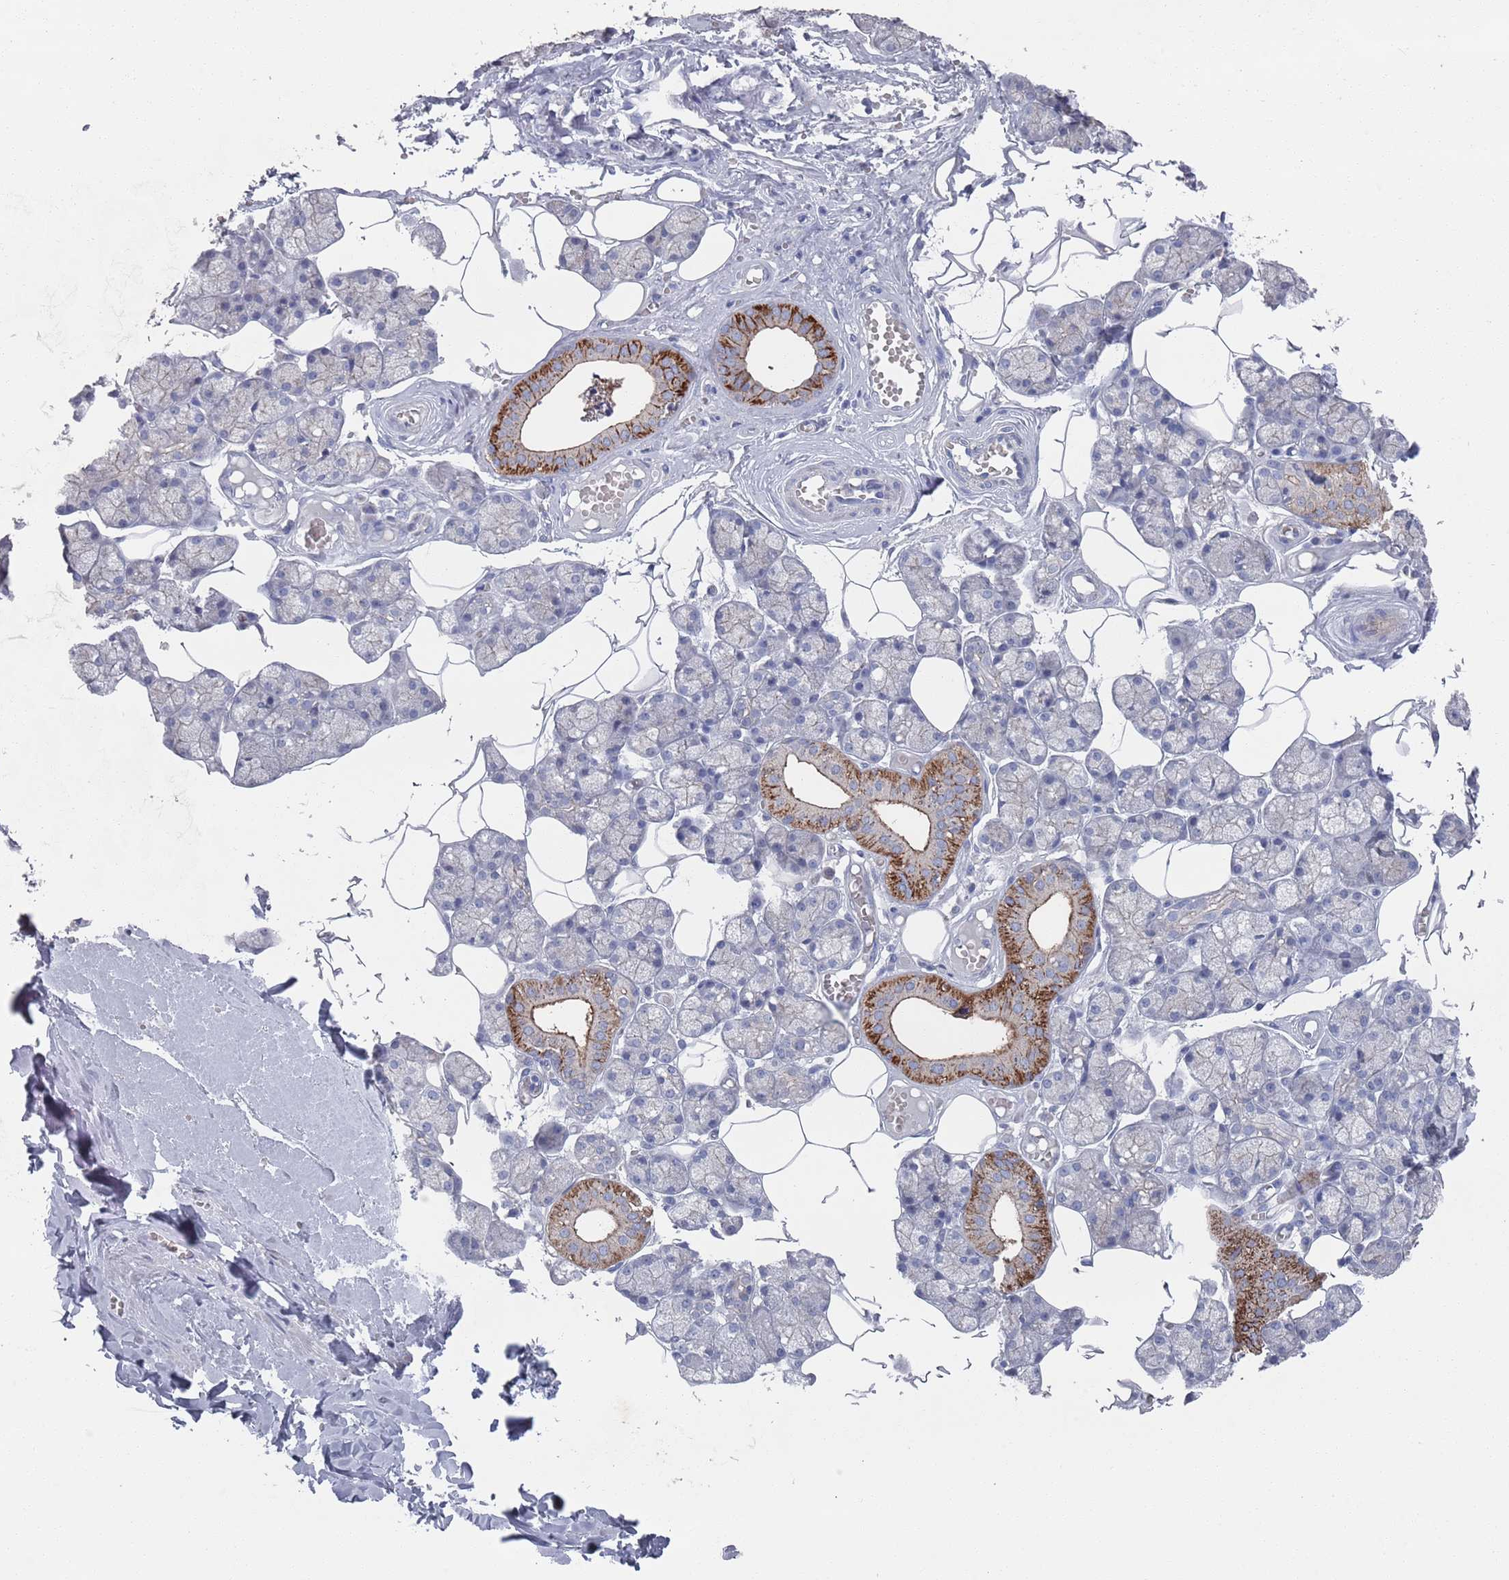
{"staining": {"intensity": "strong", "quantity": "25%-75%", "location": "cytoplasmic/membranous"}, "tissue": "salivary gland", "cell_type": "Glandular cells", "image_type": "normal", "snomed": [{"axis": "morphology", "description": "Normal tissue, NOS"}, {"axis": "topography", "description": "Salivary gland"}], "caption": "This micrograph exhibits normal salivary gland stained with IHC to label a protein in brown. The cytoplasmic/membranous of glandular cells show strong positivity for the protein. Nuclei are counter-stained blue.", "gene": "PROM2", "patient": {"sex": "male", "age": 62}}